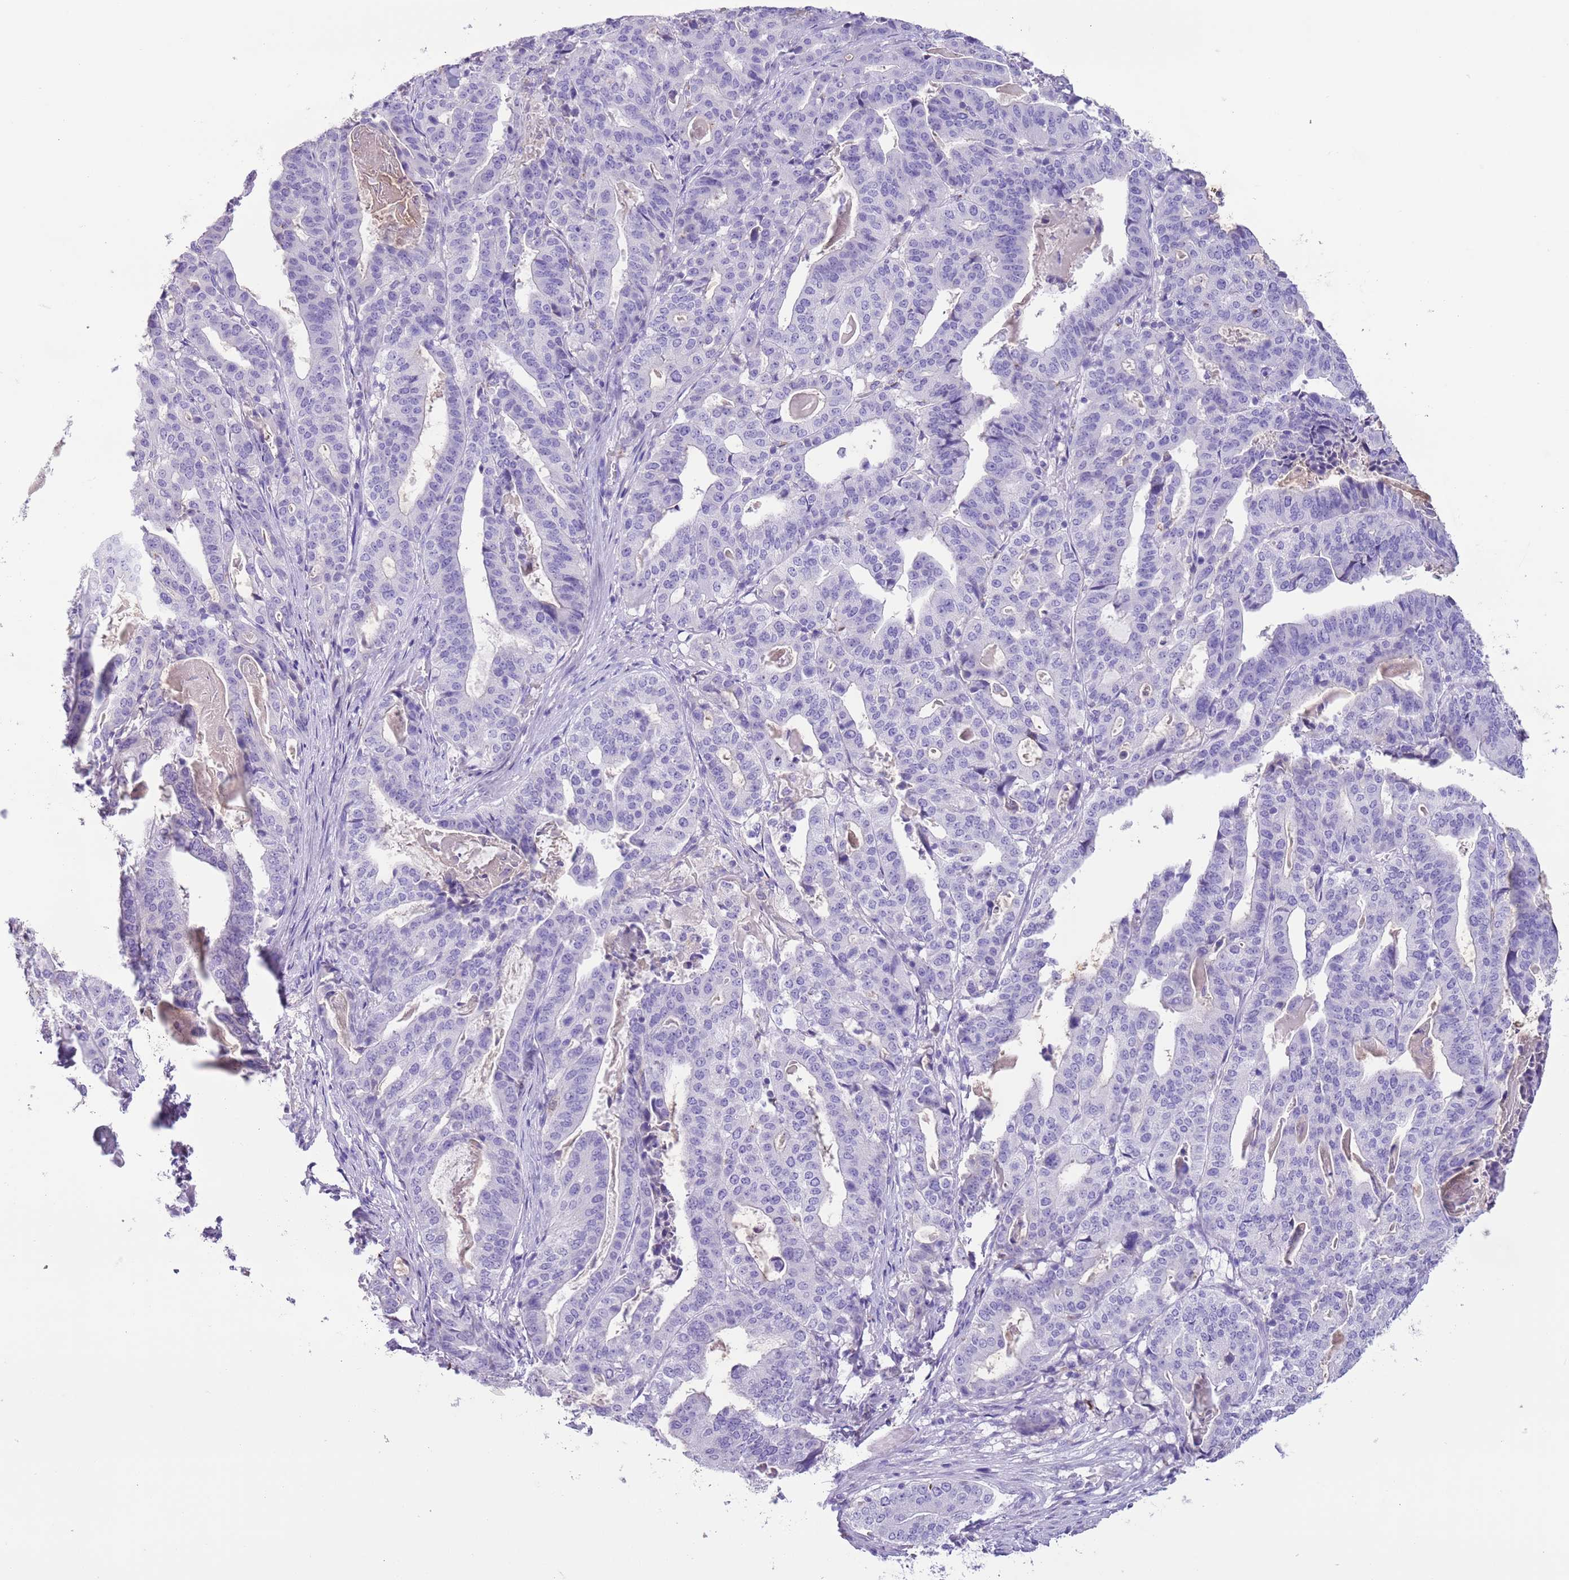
{"staining": {"intensity": "negative", "quantity": "none", "location": "none"}, "tissue": "stomach cancer", "cell_type": "Tumor cells", "image_type": "cancer", "snomed": [{"axis": "morphology", "description": "Adenocarcinoma, NOS"}, {"axis": "topography", "description": "Stomach"}], "caption": "Immunohistochemical staining of stomach adenocarcinoma exhibits no significant staining in tumor cells.", "gene": "ZNF697", "patient": {"sex": "male", "age": 48}}